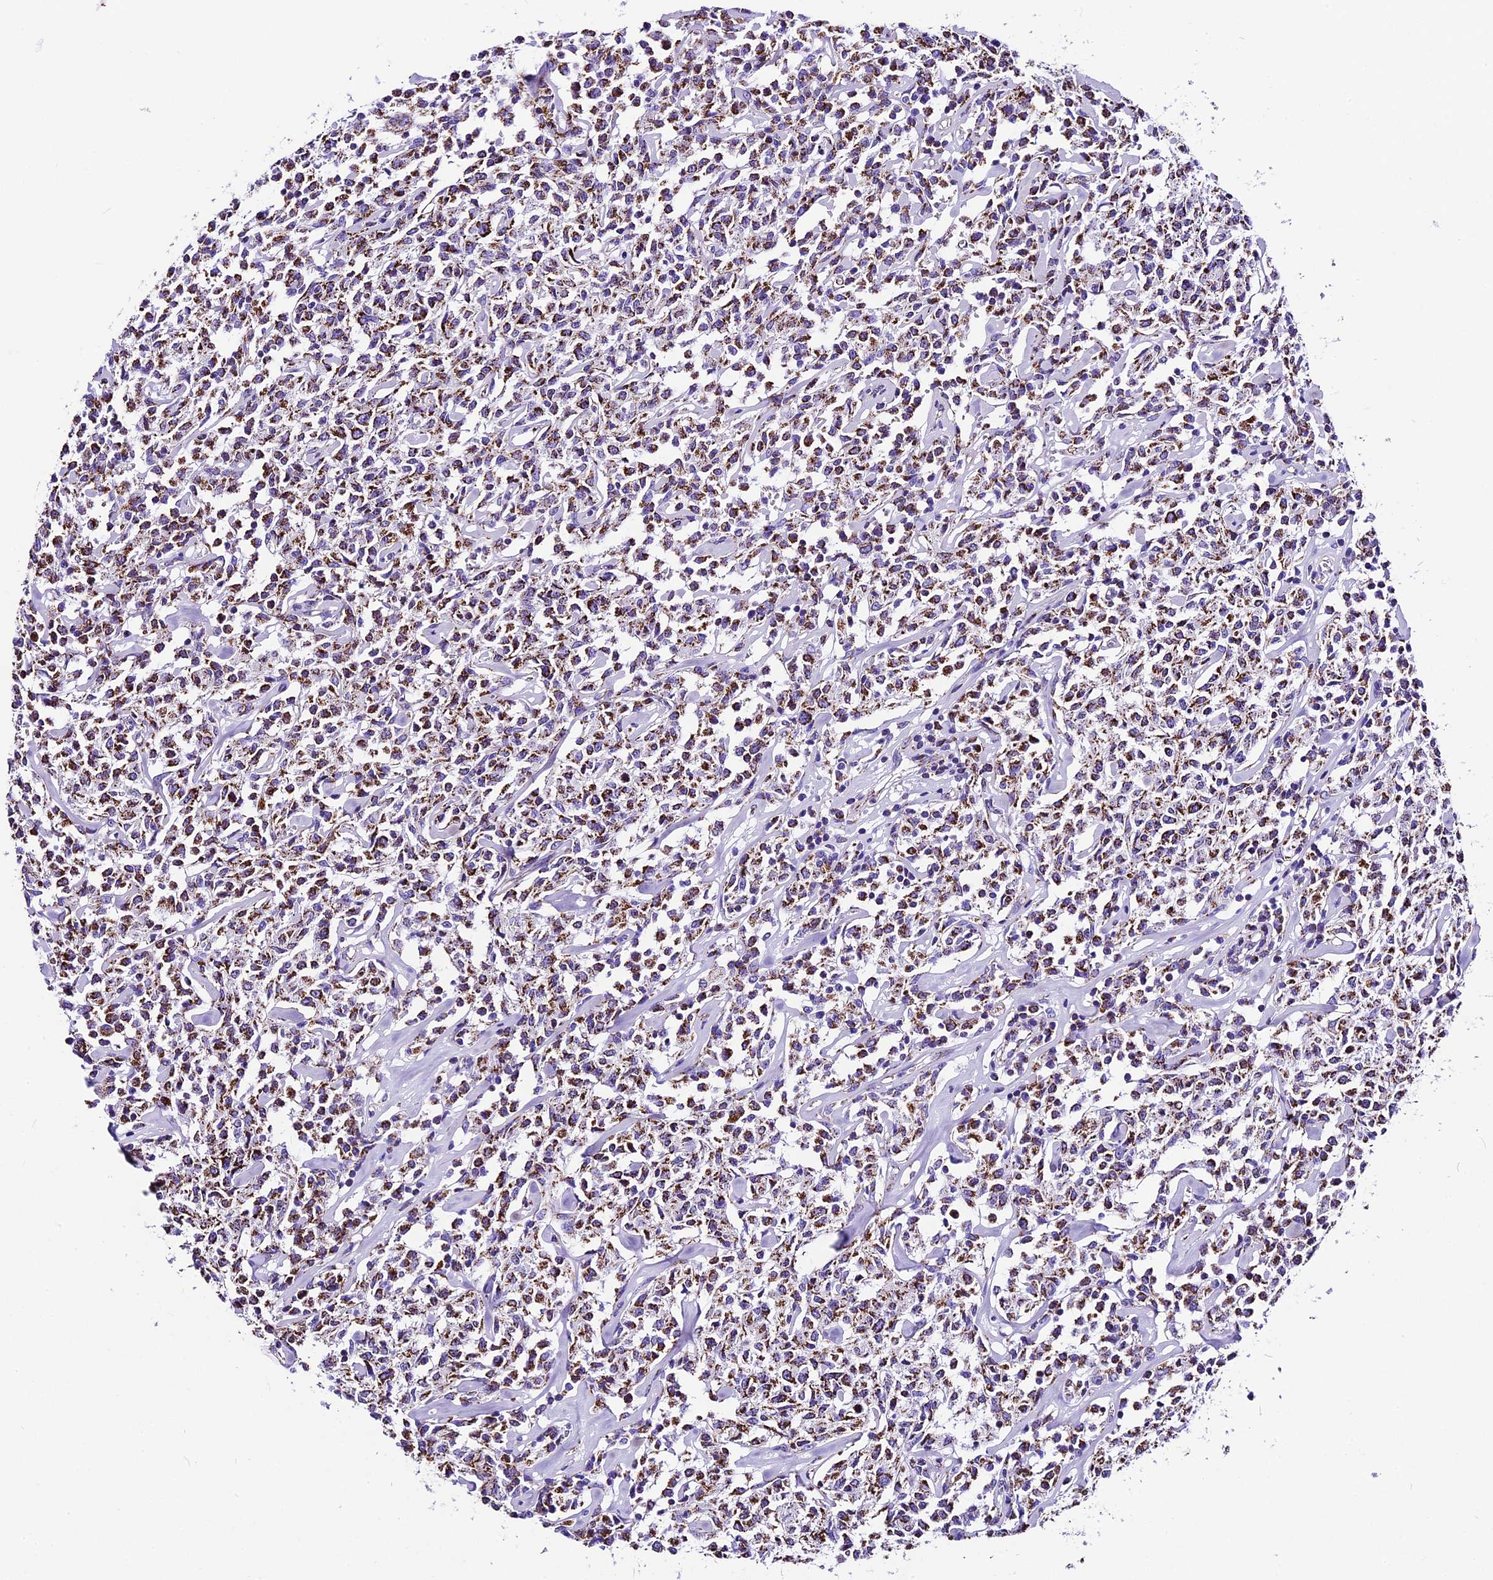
{"staining": {"intensity": "strong", "quantity": ">75%", "location": "cytoplasmic/membranous"}, "tissue": "lymphoma", "cell_type": "Tumor cells", "image_type": "cancer", "snomed": [{"axis": "morphology", "description": "Malignant lymphoma, non-Hodgkin's type, Low grade"}, {"axis": "topography", "description": "Small intestine"}], "caption": "Lymphoma stained for a protein shows strong cytoplasmic/membranous positivity in tumor cells.", "gene": "DCAF5", "patient": {"sex": "female", "age": 59}}